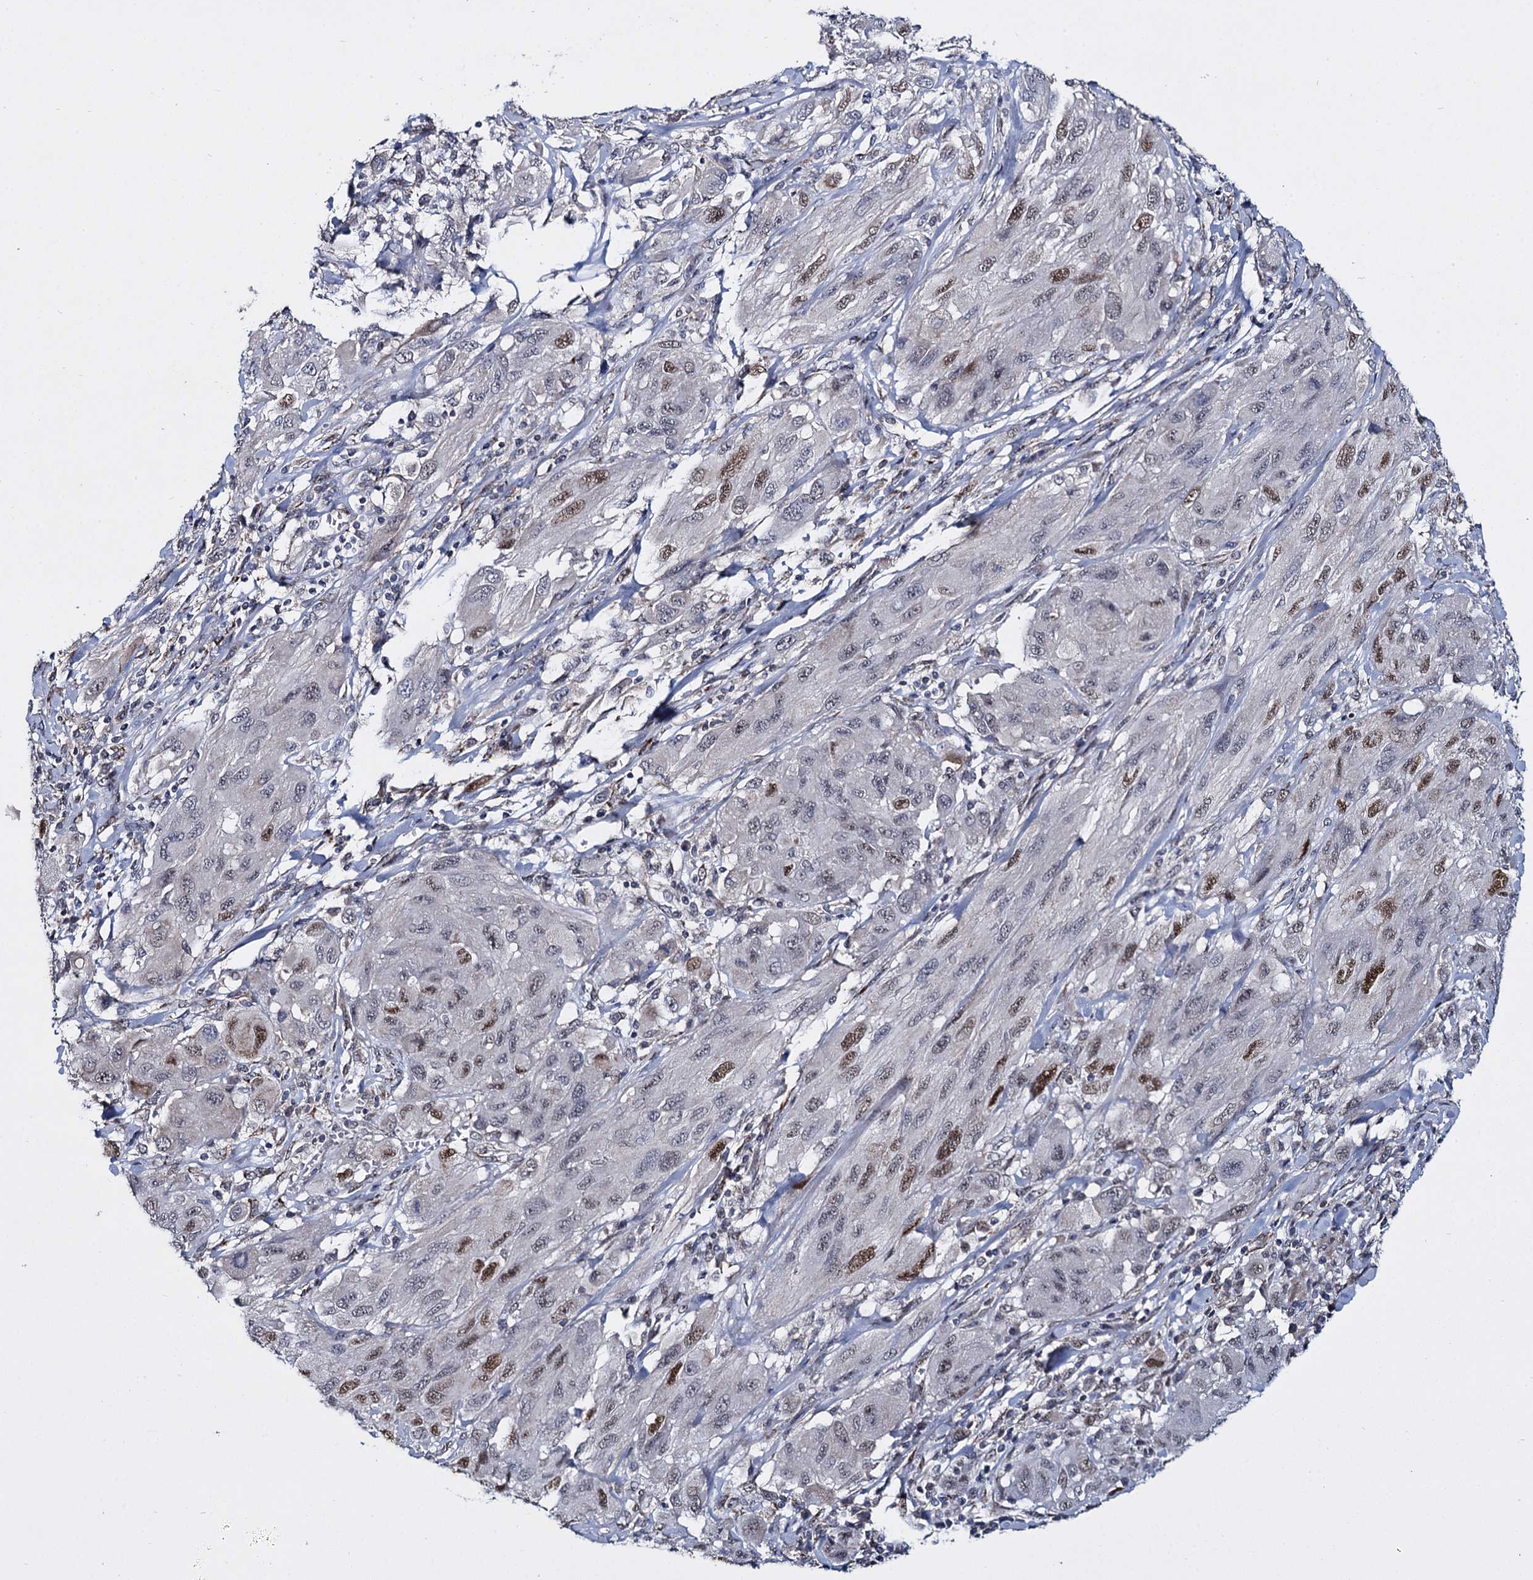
{"staining": {"intensity": "moderate", "quantity": "<25%", "location": "nuclear"}, "tissue": "melanoma", "cell_type": "Tumor cells", "image_type": "cancer", "snomed": [{"axis": "morphology", "description": "Malignant melanoma, NOS"}, {"axis": "topography", "description": "Skin"}], "caption": "About <25% of tumor cells in melanoma reveal moderate nuclear protein positivity as visualized by brown immunohistochemical staining.", "gene": "RPUSD4", "patient": {"sex": "female", "age": 91}}